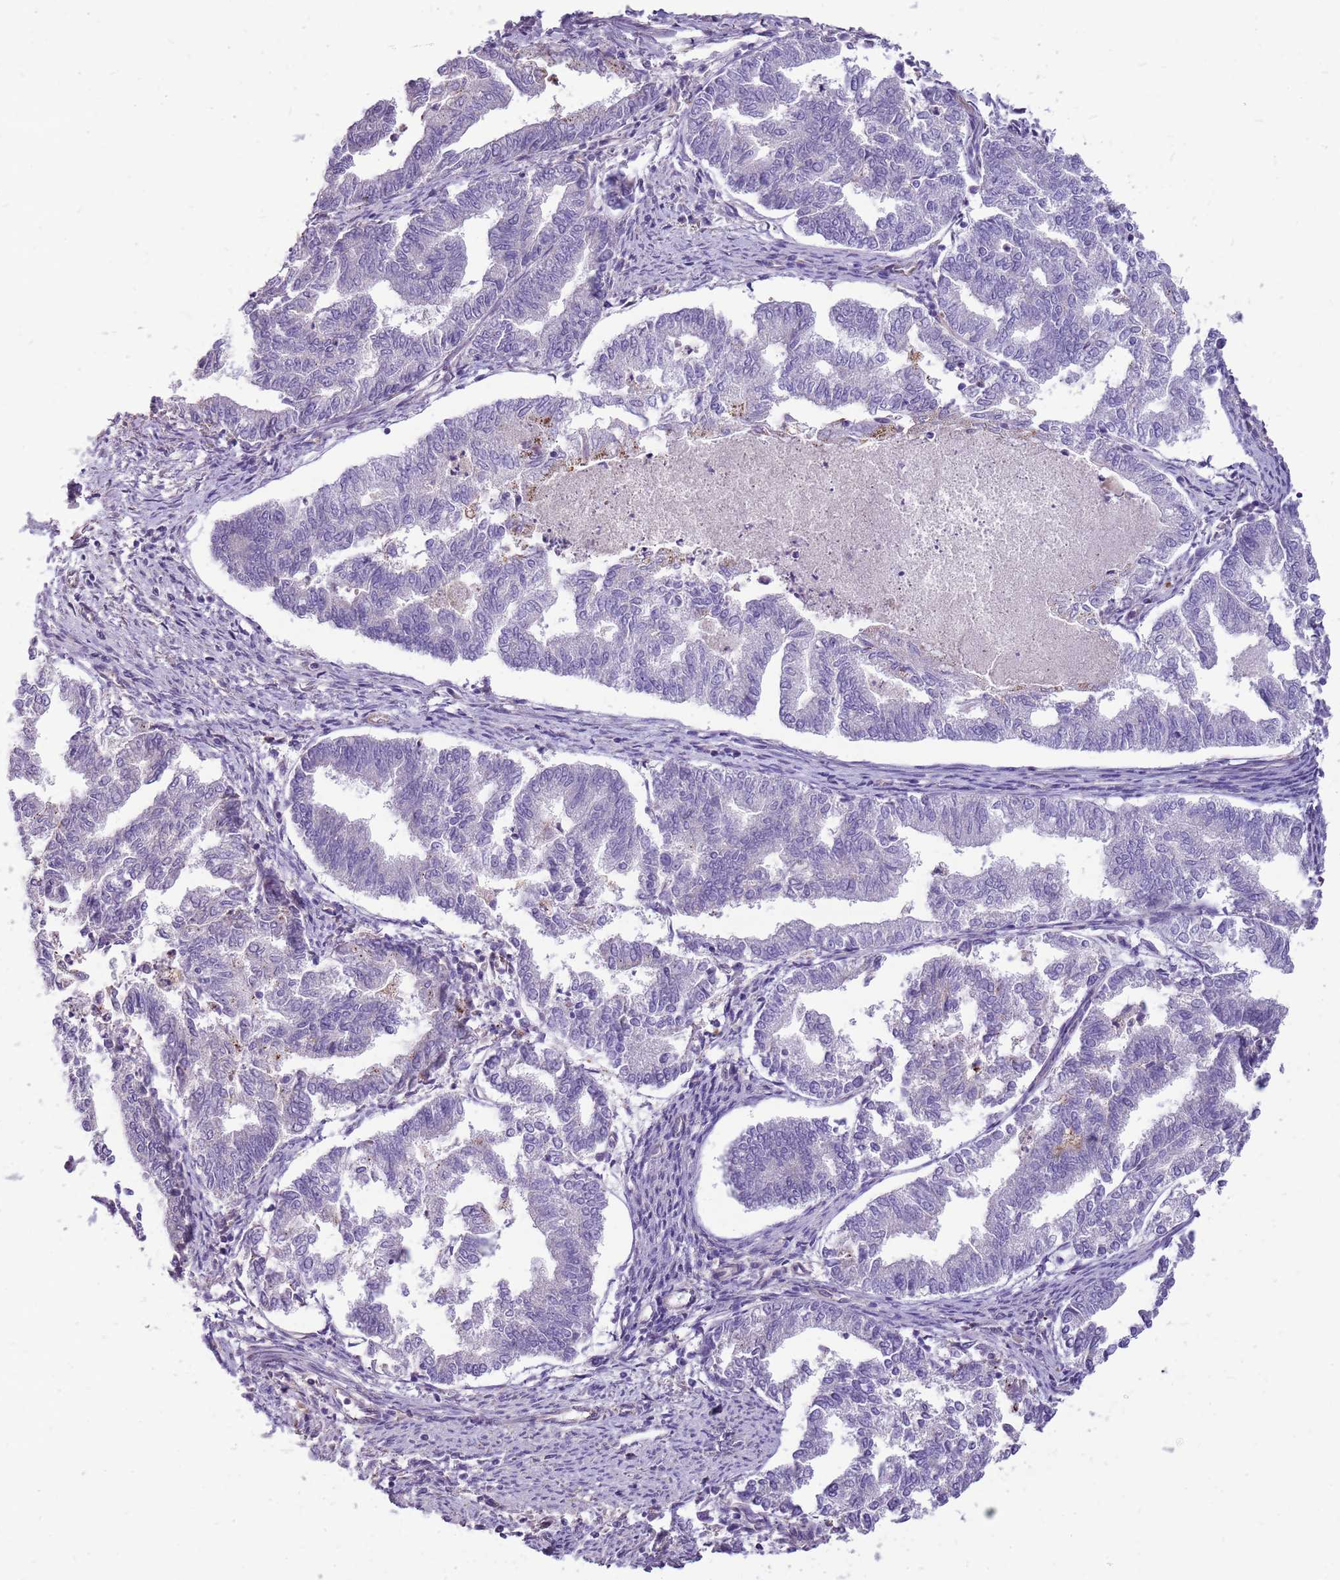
{"staining": {"intensity": "negative", "quantity": "none", "location": "none"}, "tissue": "endometrial cancer", "cell_type": "Tumor cells", "image_type": "cancer", "snomed": [{"axis": "morphology", "description": "Adenocarcinoma, NOS"}, {"axis": "topography", "description": "Endometrium"}], "caption": "An image of human endometrial cancer (adenocarcinoma) is negative for staining in tumor cells.", "gene": "NTN4", "patient": {"sex": "female", "age": 79}}